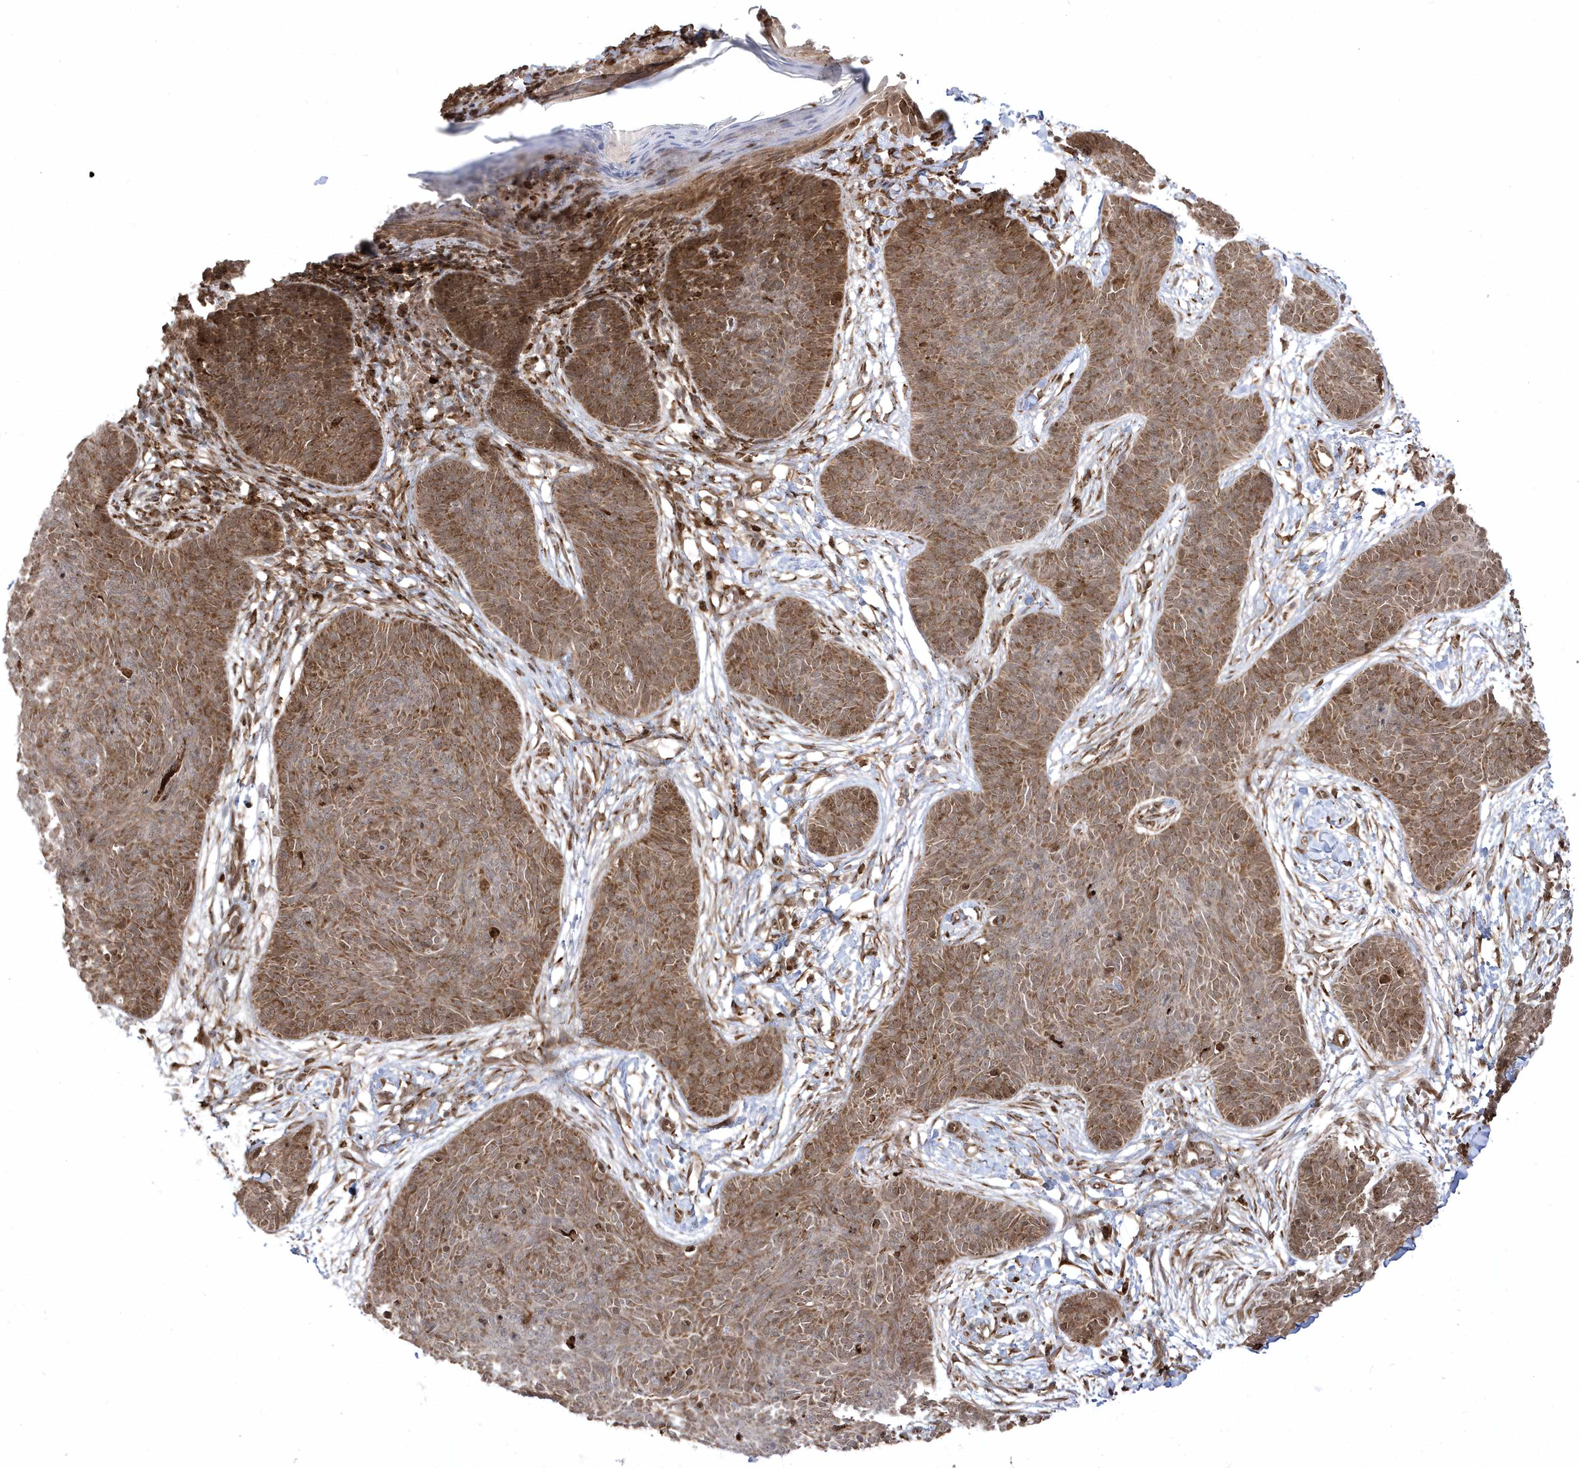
{"staining": {"intensity": "moderate", "quantity": ">75%", "location": "cytoplasmic/membranous,nuclear"}, "tissue": "skin cancer", "cell_type": "Tumor cells", "image_type": "cancer", "snomed": [{"axis": "morphology", "description": "Basal cell carcinoma"}, {"axis": "topography", "description": "Skin"}], "caption": "Skin cancer (basal cell carcinoma) stained with a brown dye demonstrates moderate cytoplasmic/membranous and nuclear positive staining in about >75% of tumor cells.", "gene": "EPC2", "patient": {"sex": "male", "age": 85}}